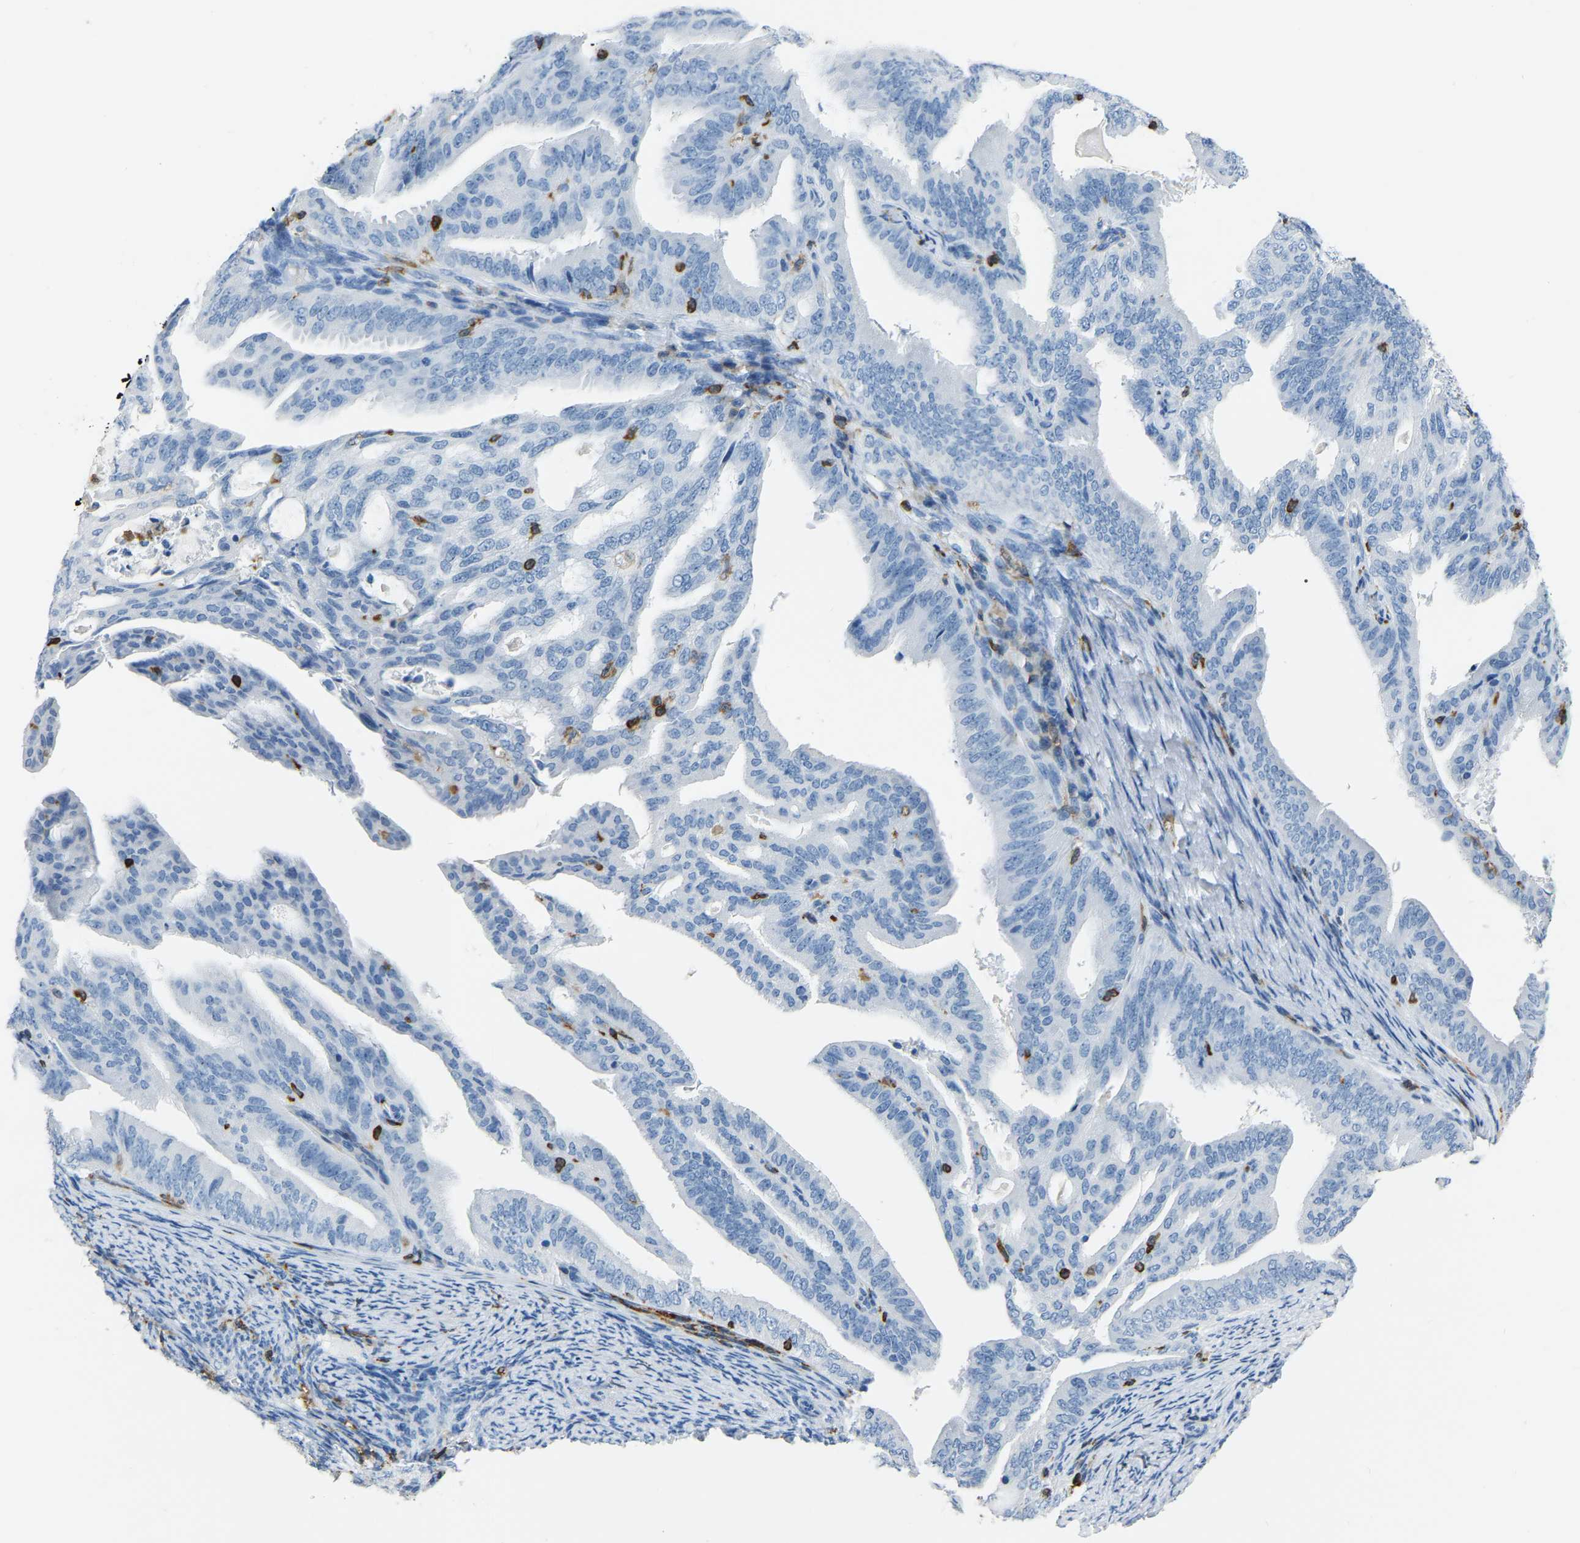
{"staining": {"intensity": "negative", "quantity": "none", "location": "none"}, "tissue": "endometrial cancer", "cell_type": "Tumor cells", "image_type": "cancer", "snomed": [{"axis": "morphology", "description": "Adenocarcinoma, NOS"}, {"axis": "topography", "description": "Endometrium"}], "caption": "Photomicrograph shows no significant protein expression in tumor cells of adenocarcinoma (endometrial).", "gene": "ARHGAP45", "patient": {"sex": "female", "age": 58}}